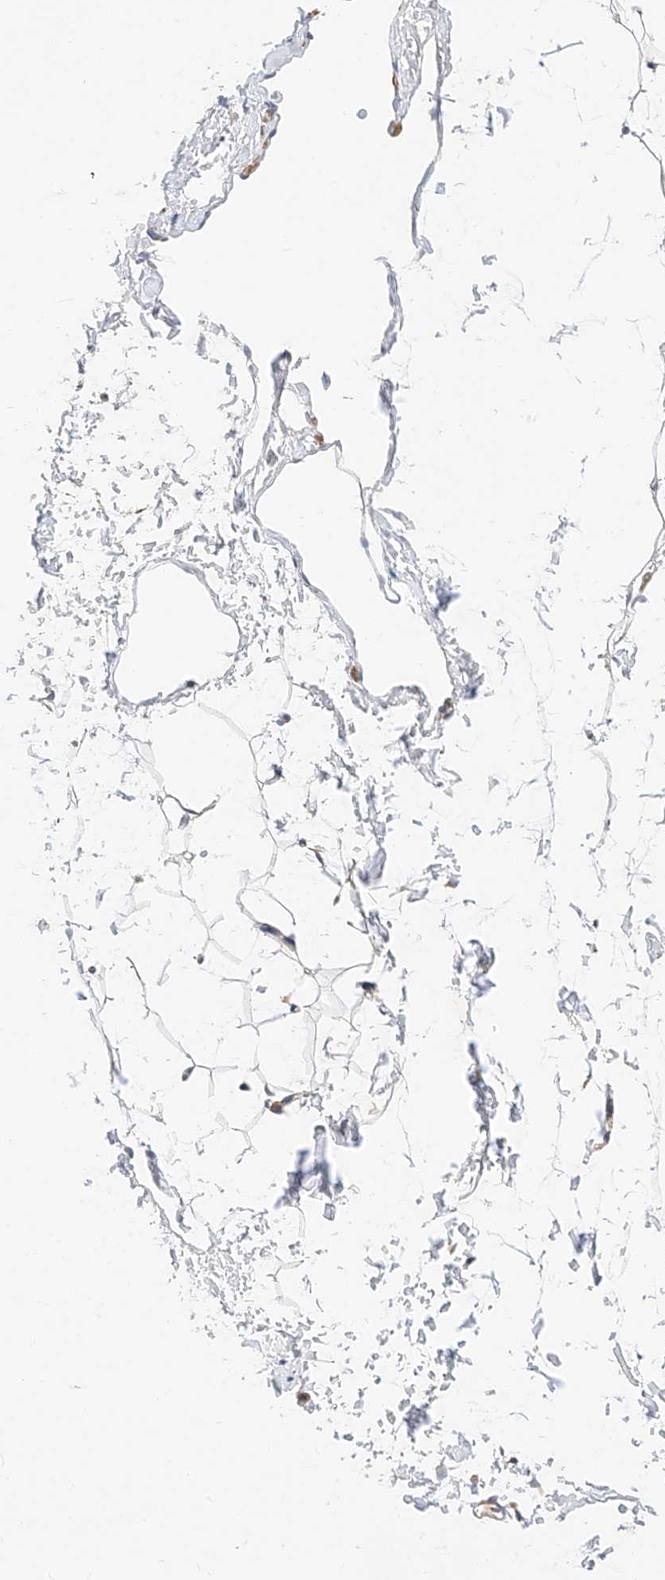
{"staining": {"intensity": "weak", "quantity": ">75%", "location": "cytoplasmic/membranous"}, "tissue": "adipose tissue", "cell_type": "Adipocytes", "image_type": "normal", "snomed": [{"axis": "morphology", "description": "Normal tissue, NOS"}, {"axis": "topography", "description": "Breast"}], "caption": "About >75% of adipocytes in normal human adipose tissue exhibit weak cytoplasmic/membranous protein expression as visualized by brown immunohistochemical staining.", "gene": "C6orf118", "patient": {"sex": "female", "age": 23}}